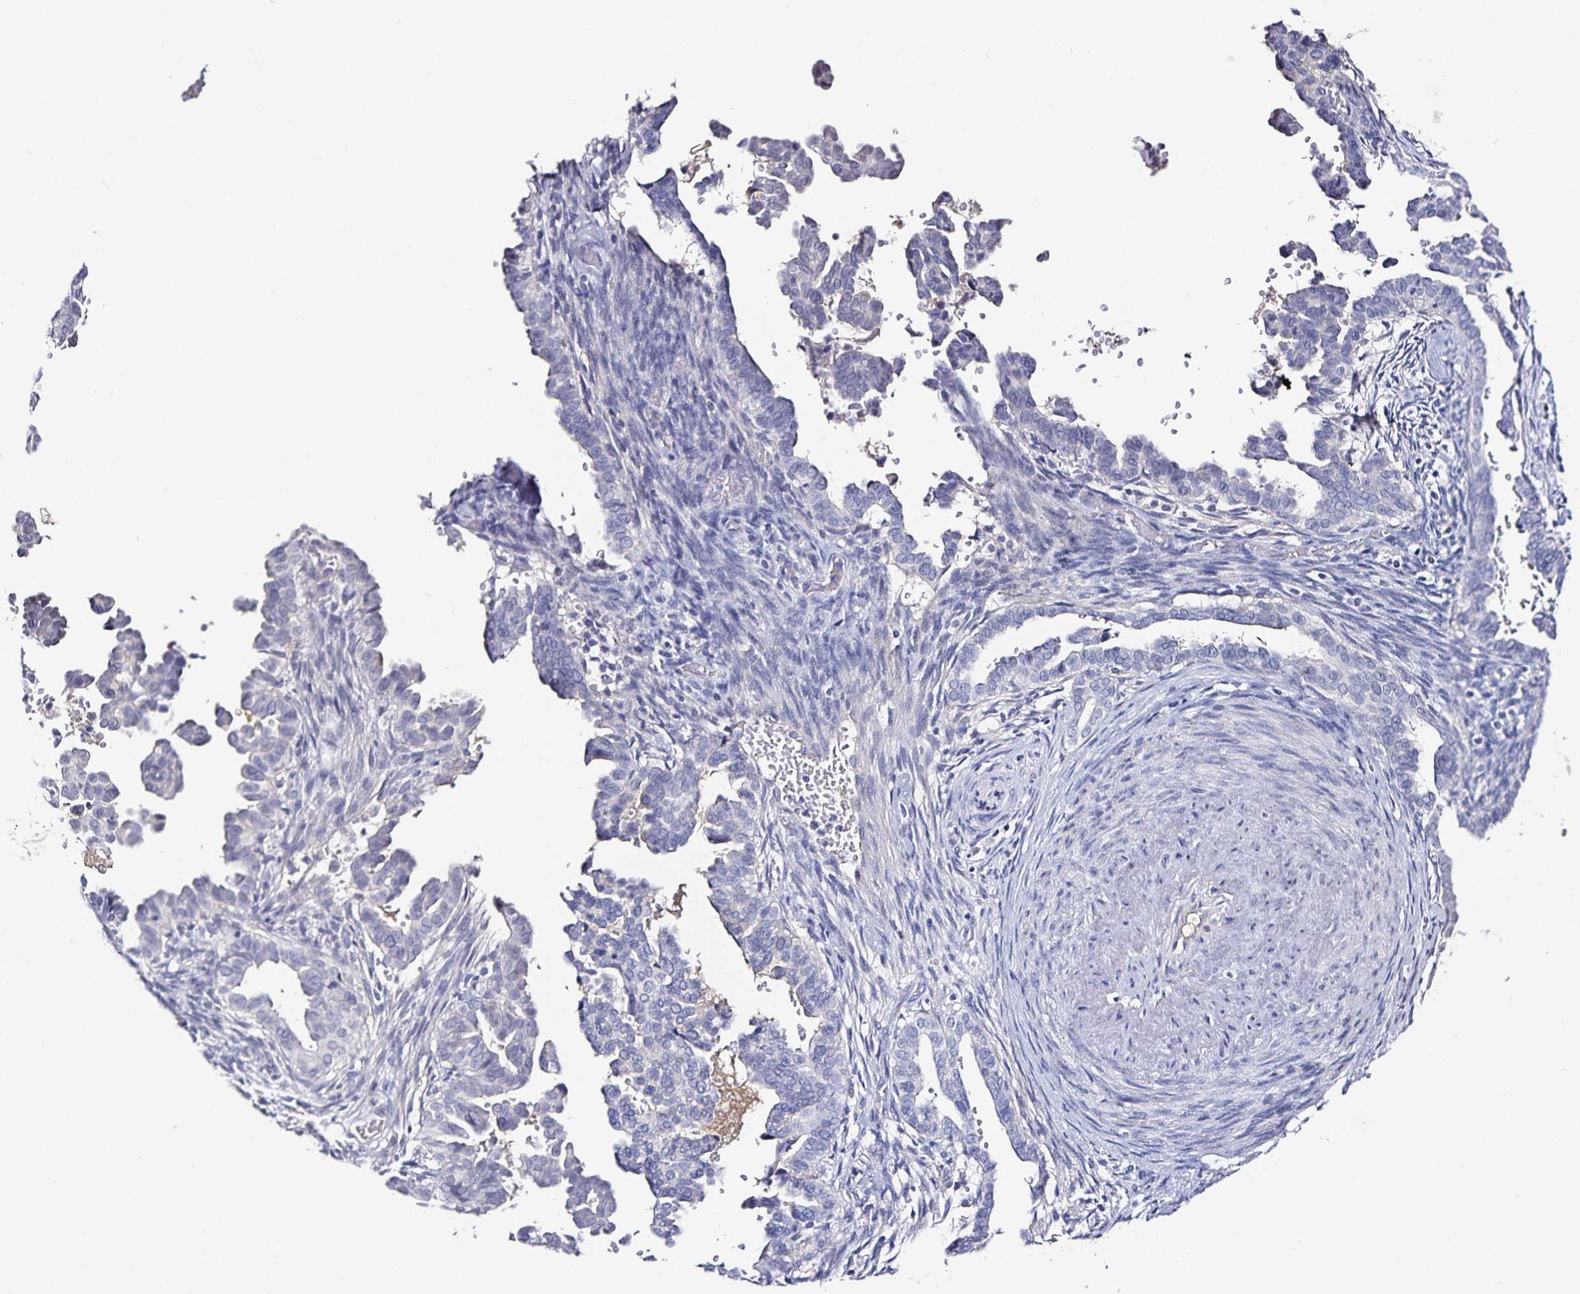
{"staining": {"intensity": "negative", "quantity": "none", "location": "none"}, "tissue": "cervical cancer", "cell_type": "Tumor cells", "image_type": "cancer", "snomed": [{"axis": "morphology", "description": "Adenocarcinoma, NOS"}, {"axis": "morphology", "description": "Adenocarcinoma, Low grade"}, {"axis": "topography", "description": "Cervix"}], "caption": "Adenocarcinoma (cervical) was stained to show a protein in brown. There is no significant positivity in tumor cells.", "gene": "TTR", "patient": {"sex": "female", "age": 35}}